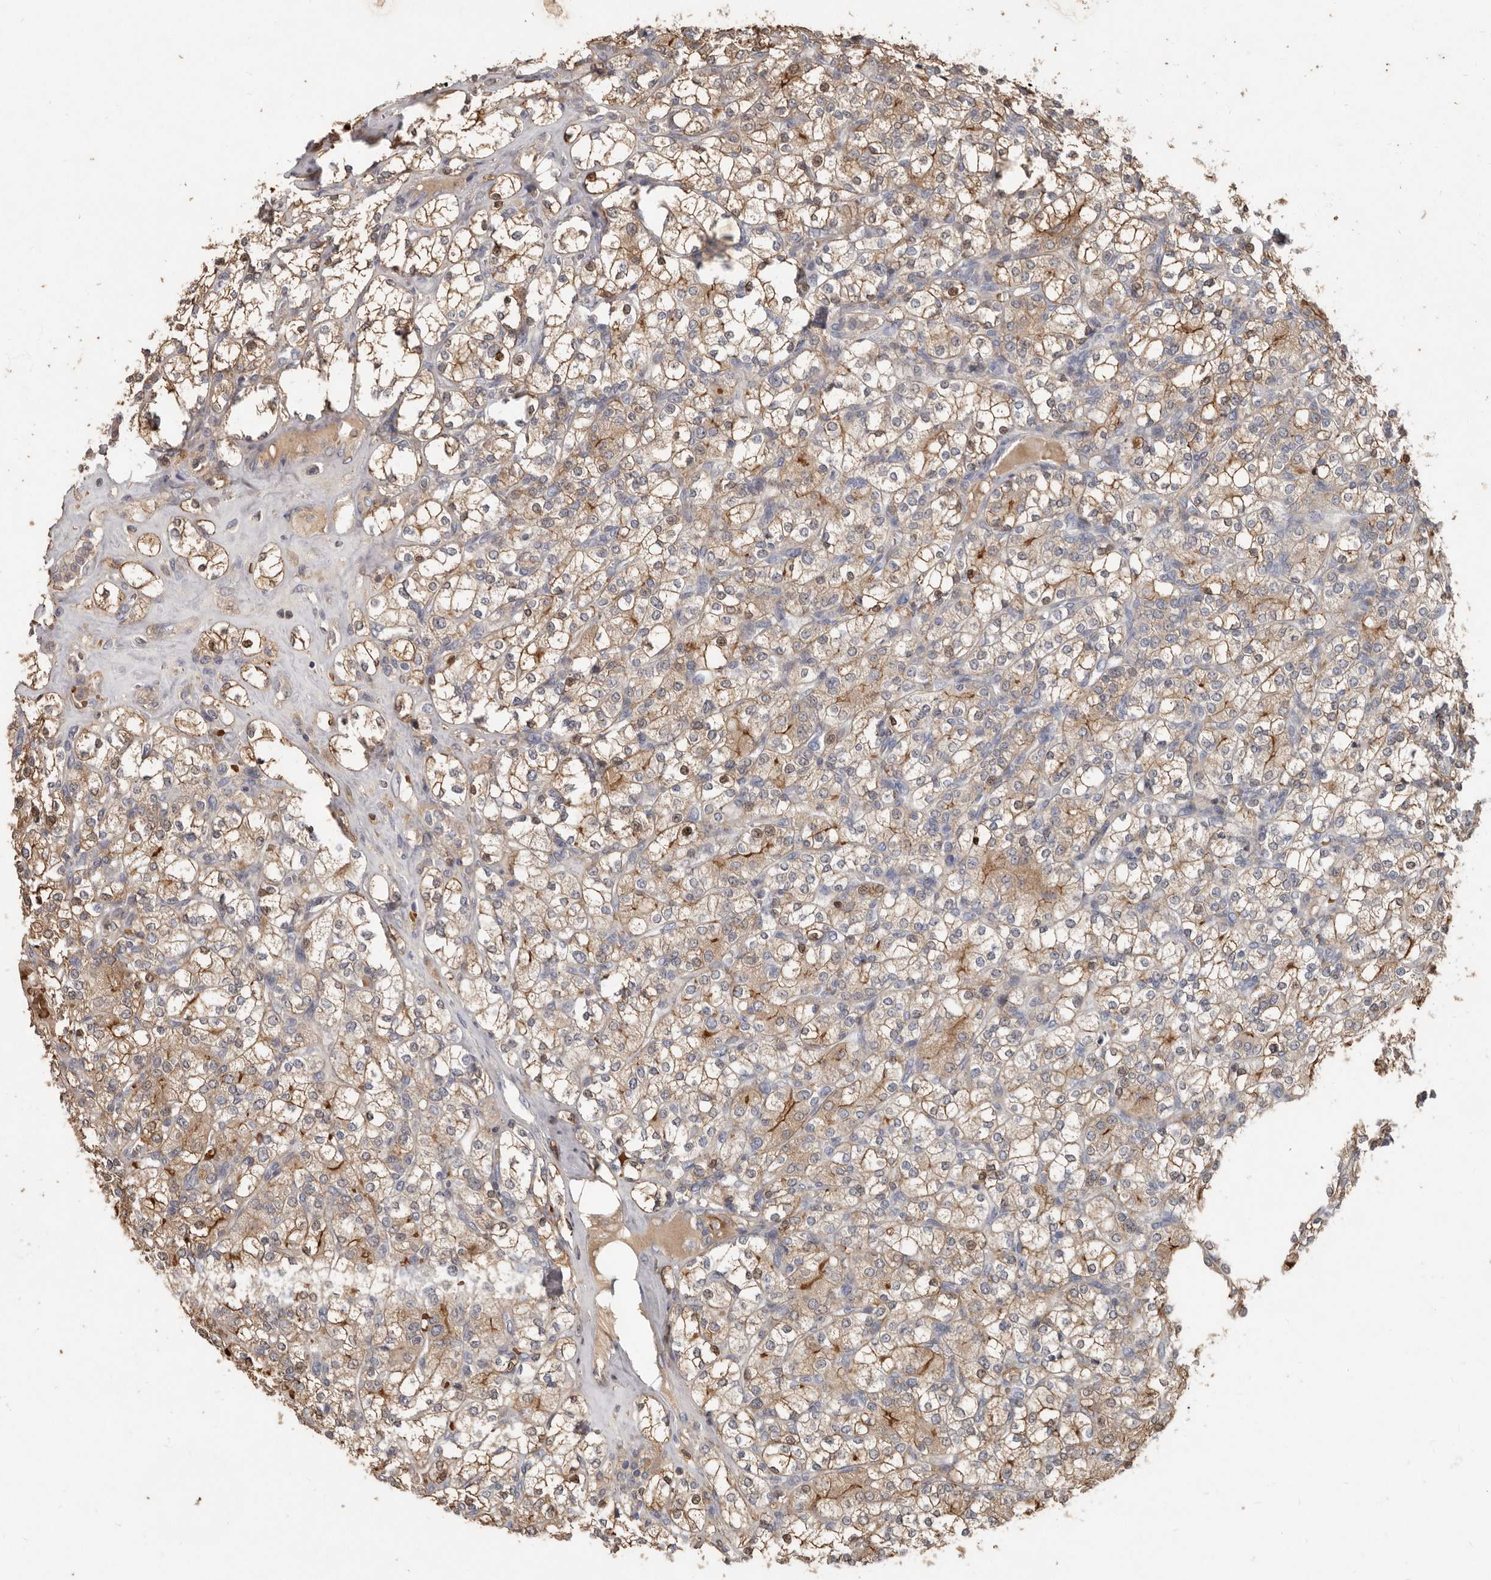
{"staining": {"intensity": "moderate", "quantity": "<25%", "location": "cytoplasmic/membranous"}, "tissue": "renal cancer", "cell_type": "Tumor cells", "image_type": "cancer", "snomed": [{"axis": "morphology", "description": "Adenocarcinoma, NOS"}, {"axis": "topography", "description": "Kidney"}], "caption": "Renal cancer (adenocarcinoma) stained with DAB IHC shows low levels of moderate cytoplasmic/membranous expression in about <25% of tumor cells.", "gene": "KIF26B", "patient": {"sex": "male", "age": 77}}